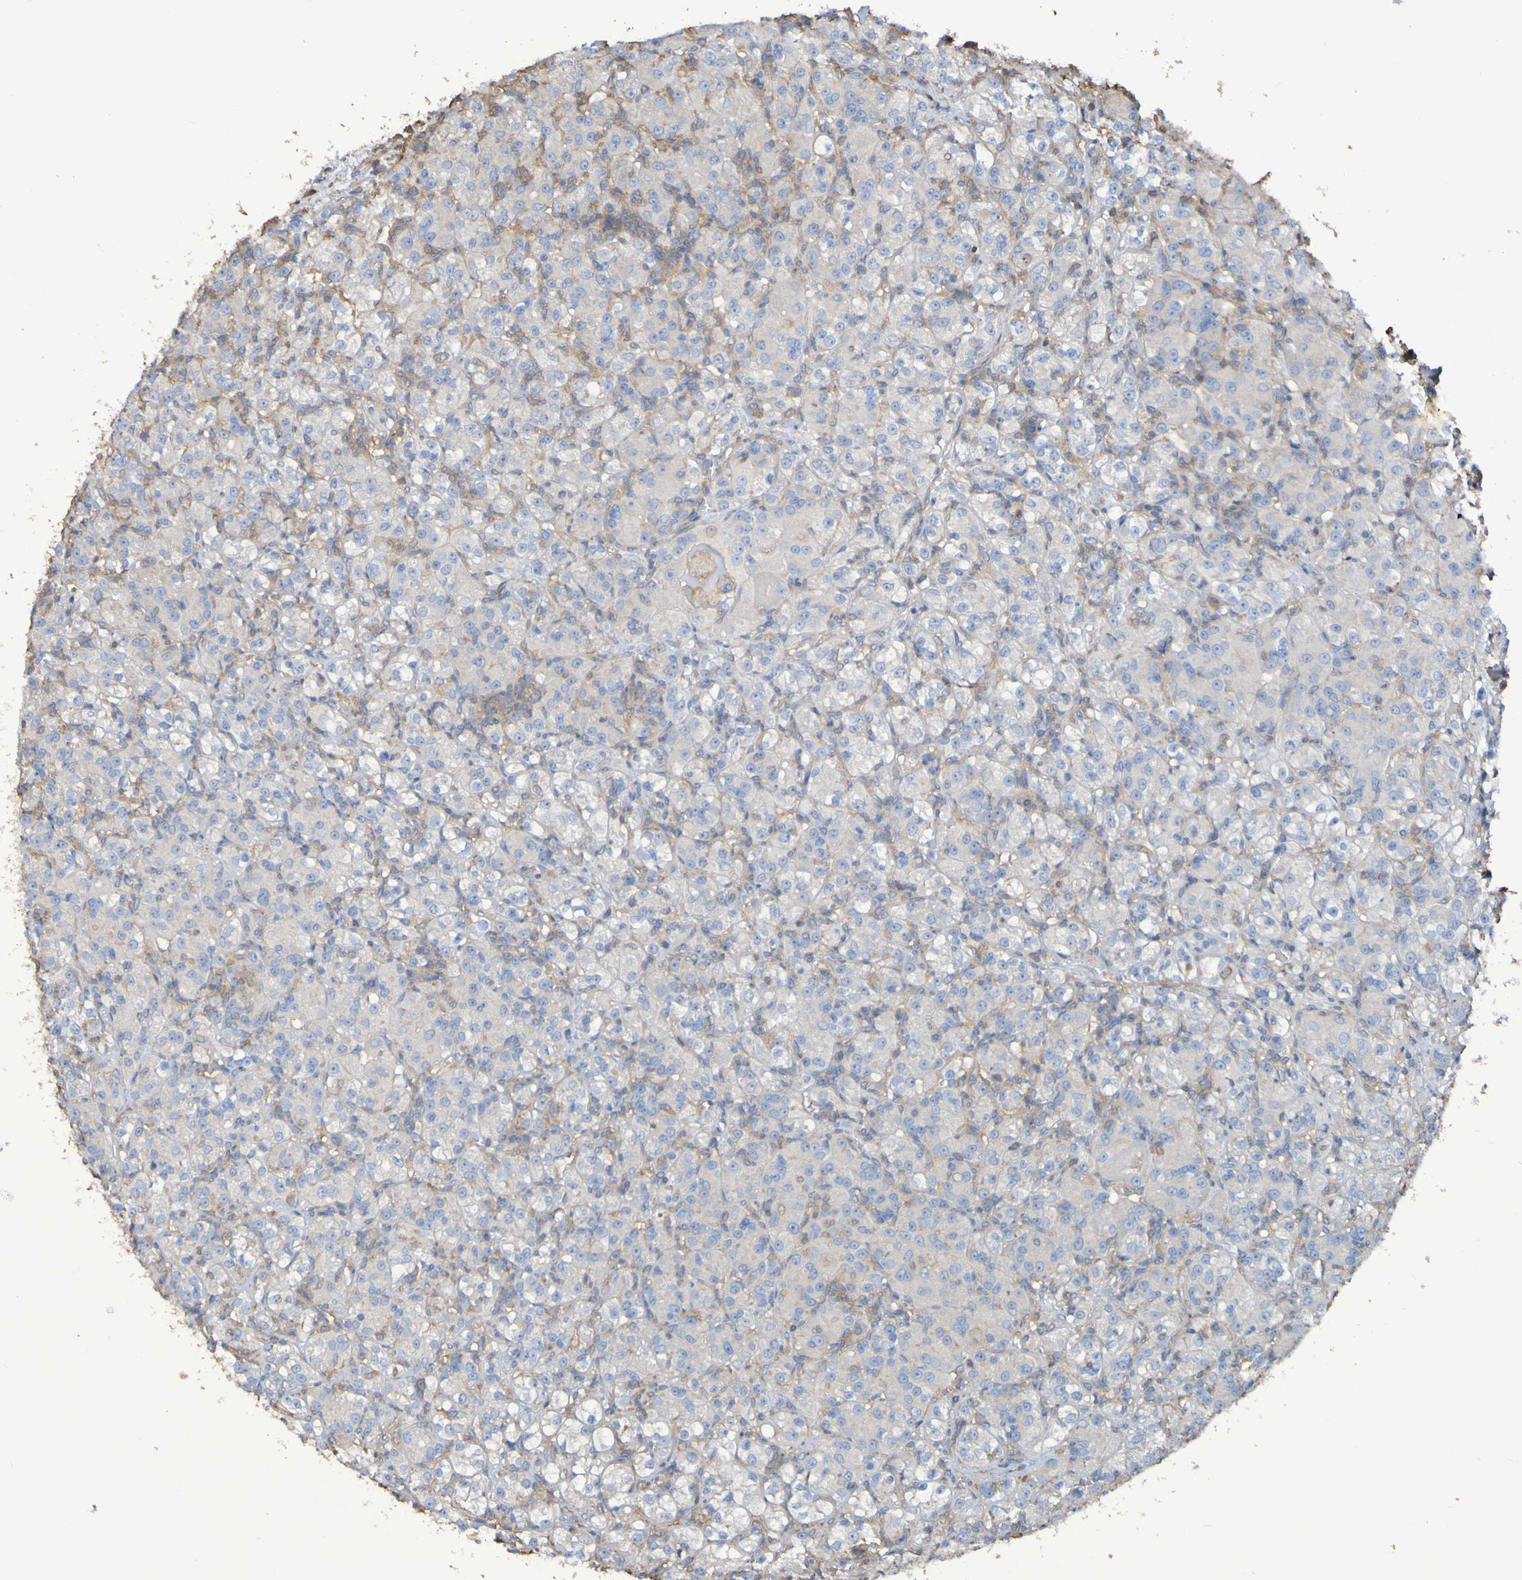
{"staining": {"intensity": "negative", "quantity": "none", "location": "none"}, "tissue": "renal cancer", "cell_type": "Tumor cells", "image_type": "cancer", "snomed": [{"axis": "morphology", "description": "Adenocarcinoma, NOS"}, {"axis": "topography", "description": "Kidney"}], "caption": "Immunohistochemistry (IHC) of human renal adenocarcinoma reveals no expression in tumor cells. (DAB immunohistochemistry (IHC) visualized using brightfield microscopy, high magnification).", "gene": "SYNJ1", "patient": {"sex": "male", "age": 61}}